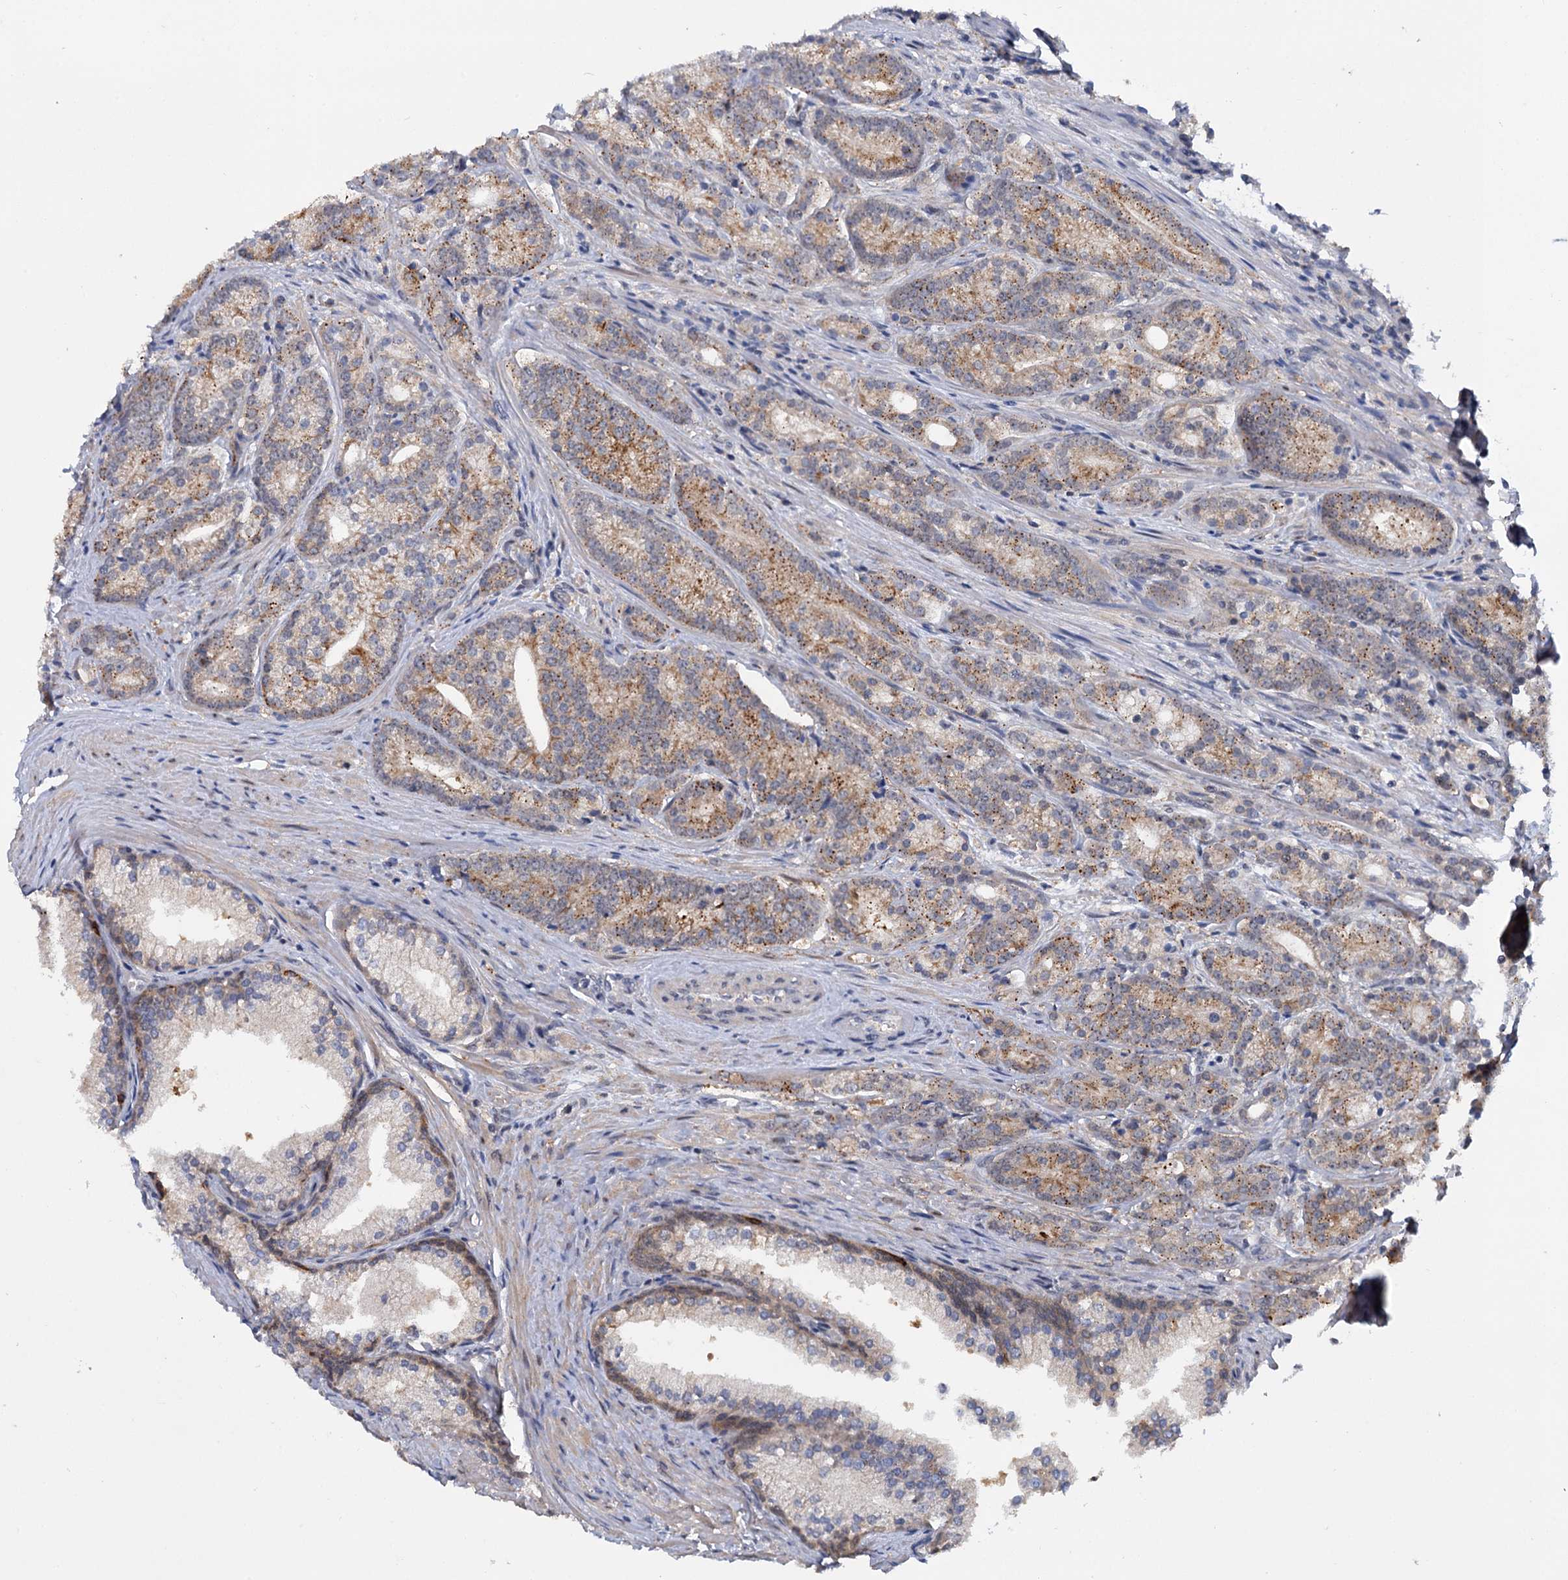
{"staining": {"intensity": "moderate", "quantity": ">75%", "location": "cytoplasmic/membranous"}, "tissue": "prostate cancer", "cell_type": "Tumor cells", "image_type": "cancer", "snomed": [{"axis": "morphology", "description": "Adenocarcinoma, Low grade"}, {"axis": "topography", "description": "Prostate"}], "caption": "Protein expression analysis of prostate adenocarcinoma (low-grade) exhibits moderate cytoplasmic/membranous expression in approximately >75% of tumor cells. (DAB (3,3'-diaminobenzidine) IHC with brightfield microscopy, high magnification).", "gene": "MID1IP1", "patient": {"sex": "male", "age": 71}}